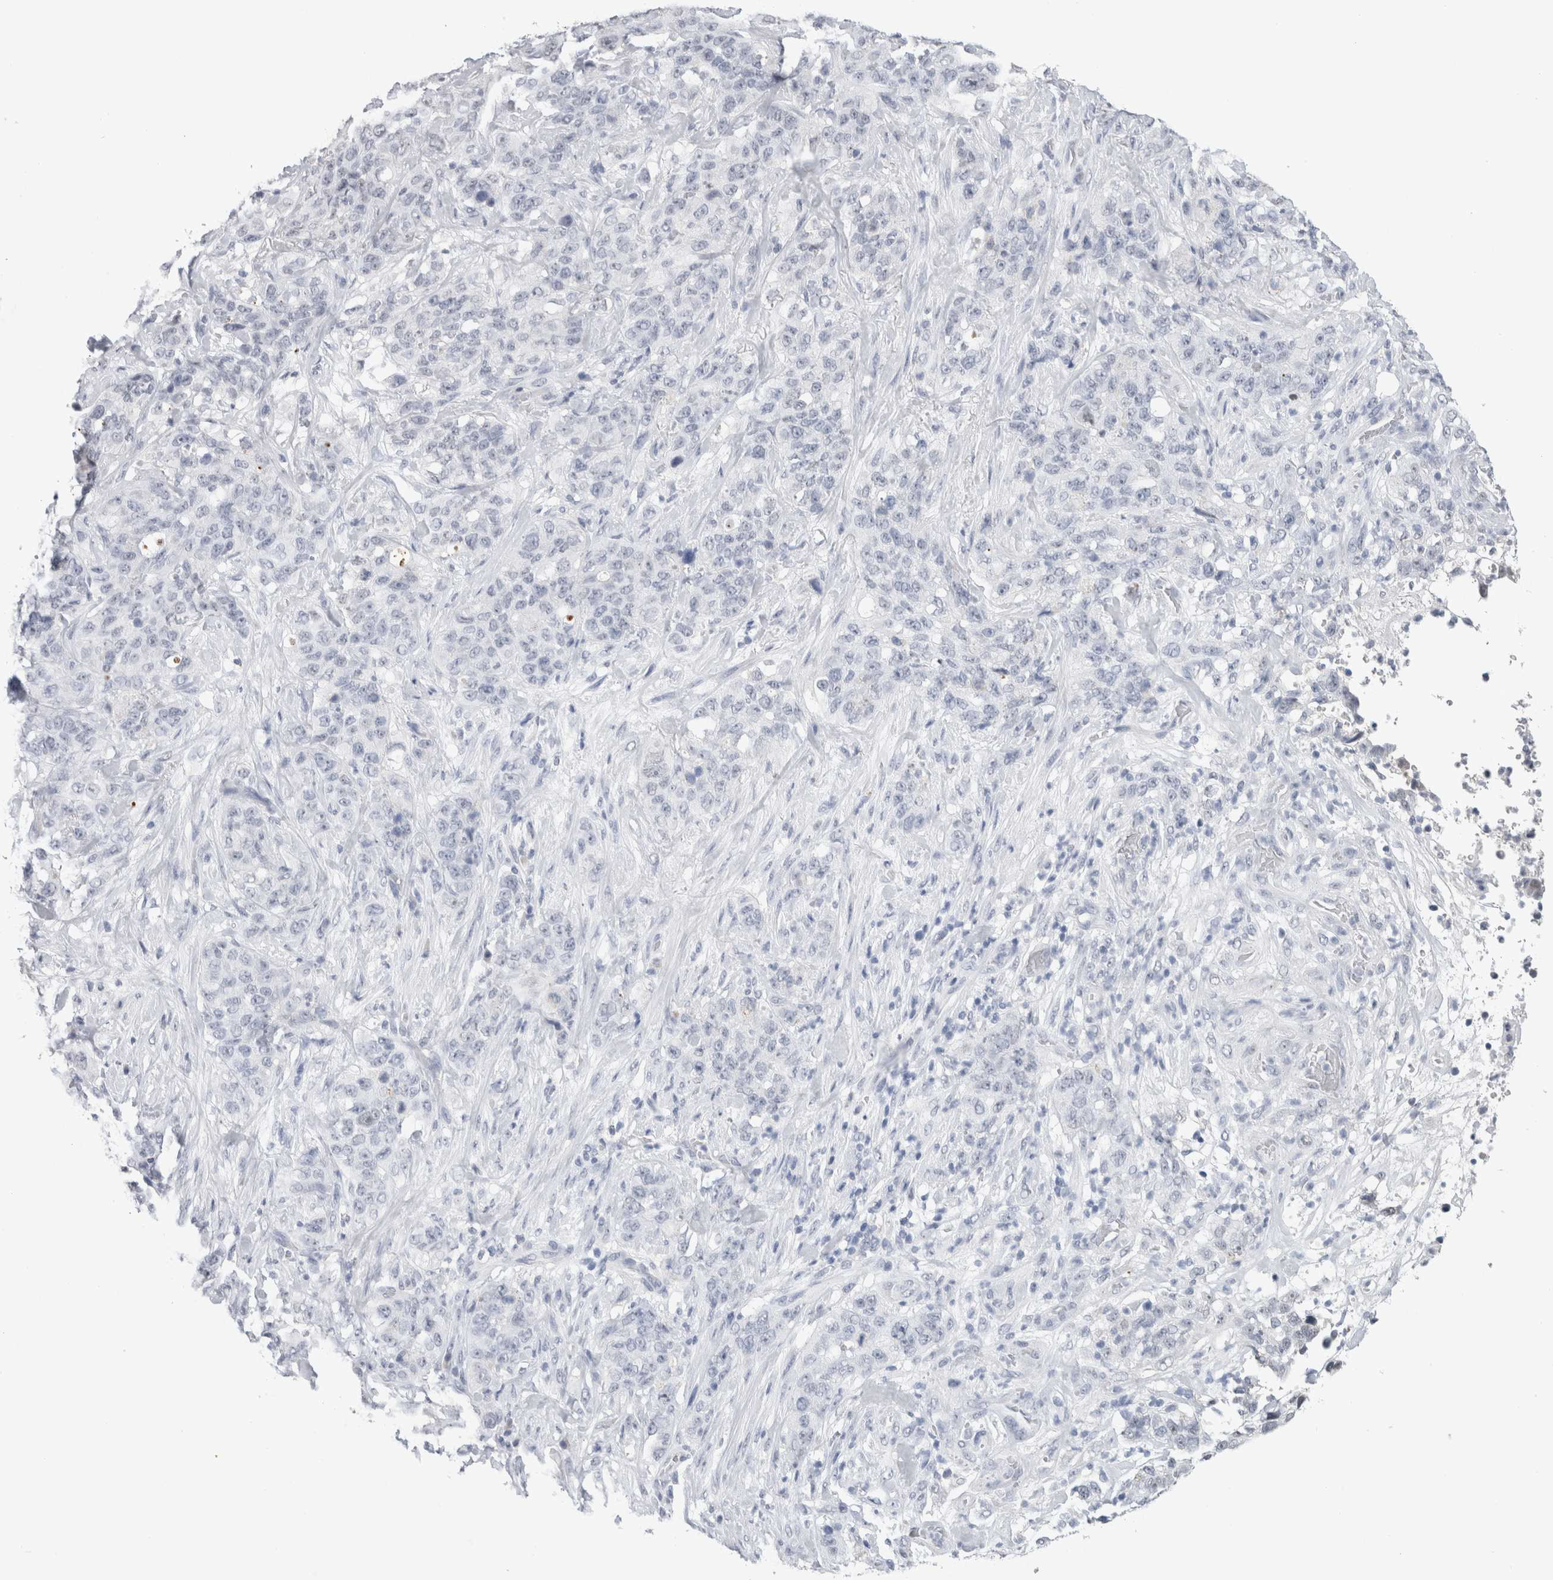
{"staining": {"intensity": "negative", "quantity": "none", "location": "none"}, "tissue": "stomach cancer", "cell_type": "Tumor cells", "image_type": "cancer", "snomed": [{"axis": "morphology", "description": "Adenocarcinoma, NOS"}, {"axis": "topography", "description": "Stomach"}], "caption": "Adenocarcinoma (stomach) was stained to show a protein in brown. There is no significant expression in tumor cells.", "gene": "CADM3", "patient": {"sex": "male", "age": 48}}